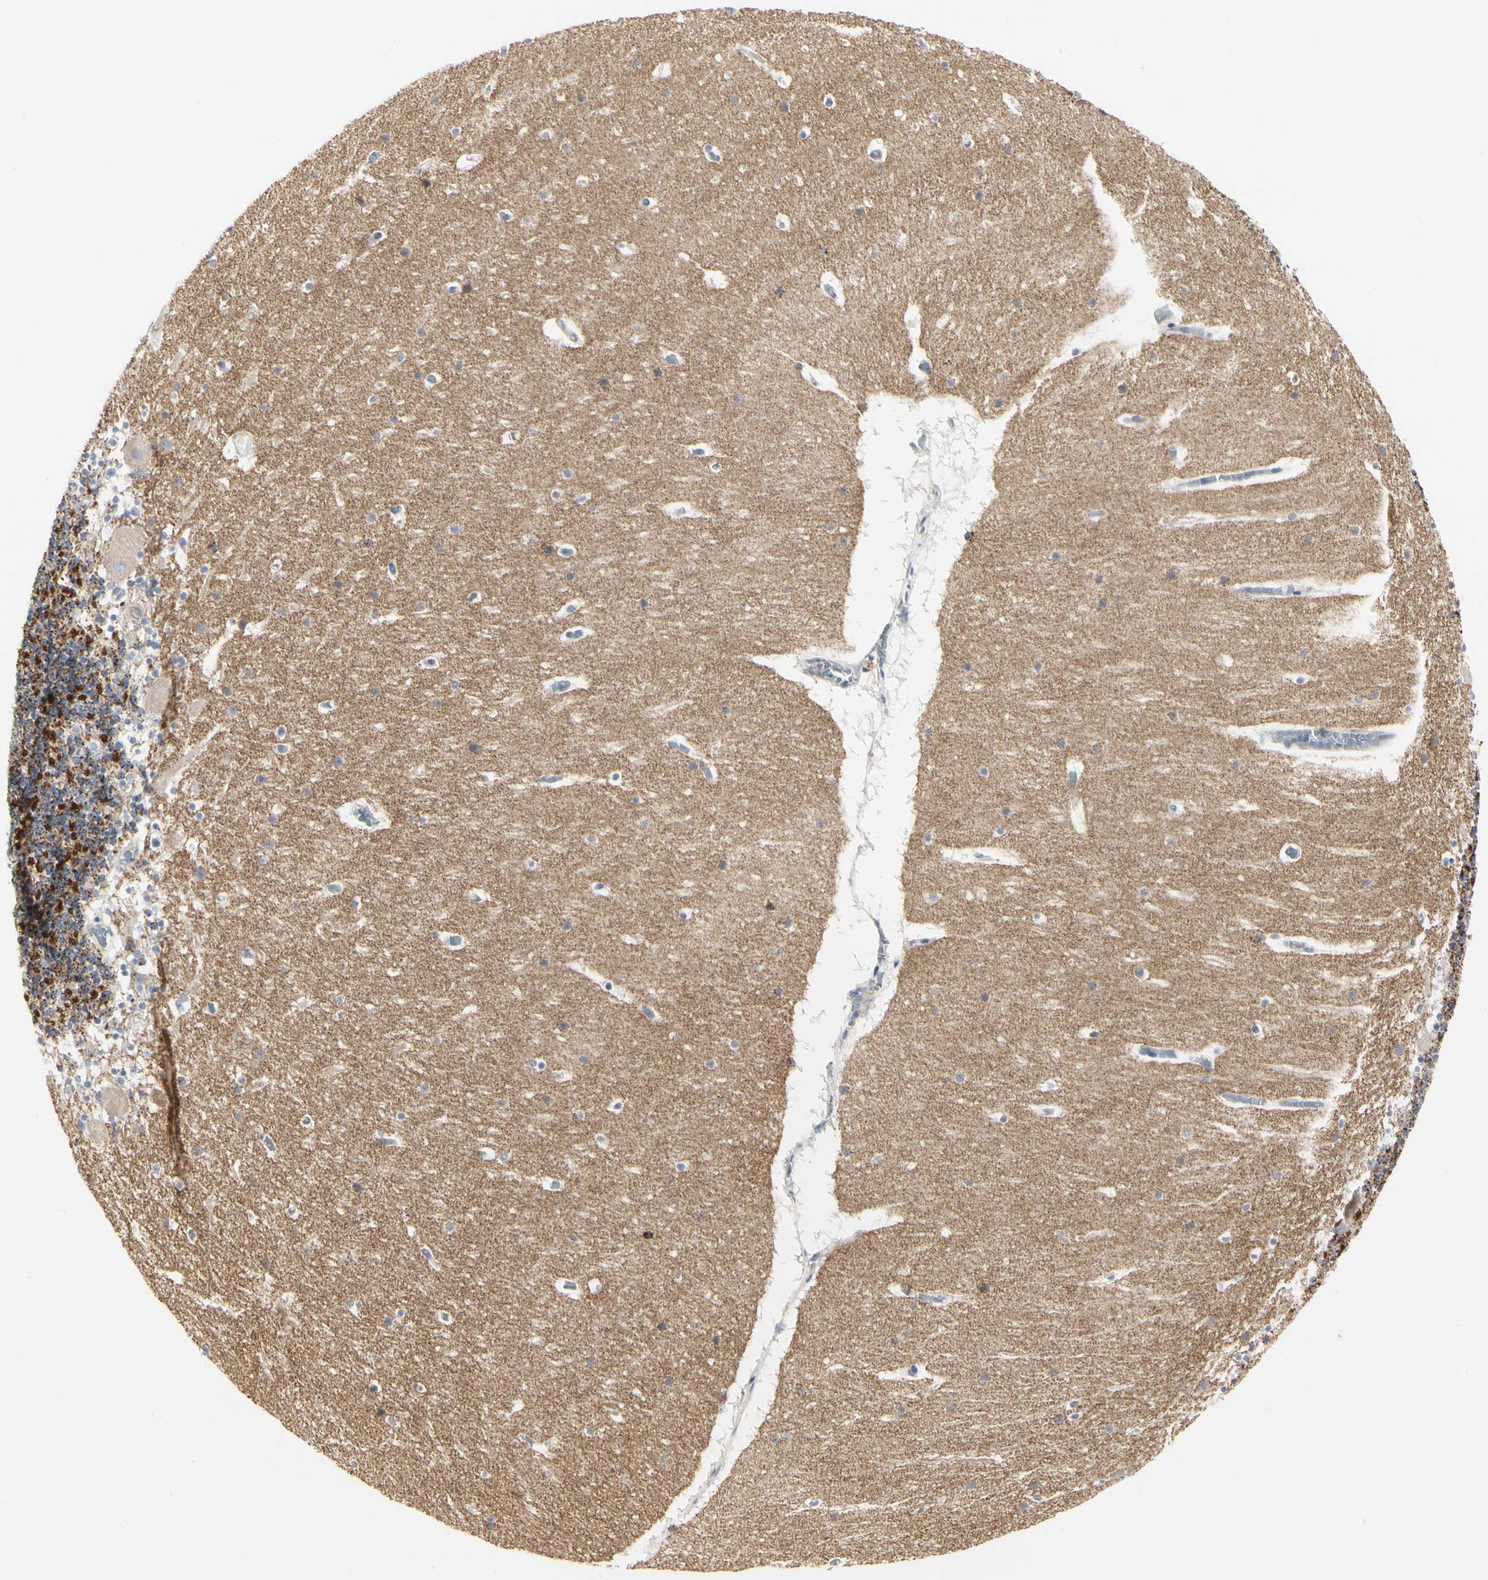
{"staining": {"intensity": "moderate", "quantity": "25%-75%", "location": "cytoplasmic/membranous"}, "tissue": "cerebellum", "cell_type": "Cells in granular layer", "image_type": "normal", "snomed": [{"axis": "morphology", "description": "Normal tissue, NOS"}, {"axis": "topography", "description": "Cerebellum"}], "caption": "Immunohistochemical staining of normal human cerebellum shows 25%-75% levels of moderate cytoplasmic/membranous protein expression in approximately 25%-75% of cells in granular layer. Using DAB (3,3'-diaminobenzidine) (brown) and hematoxylin (blue) stains, captured at high magnification using brightfield microscopy.", "gene": "SHANK2", "patient": {"sex": "male", "age": 45}}